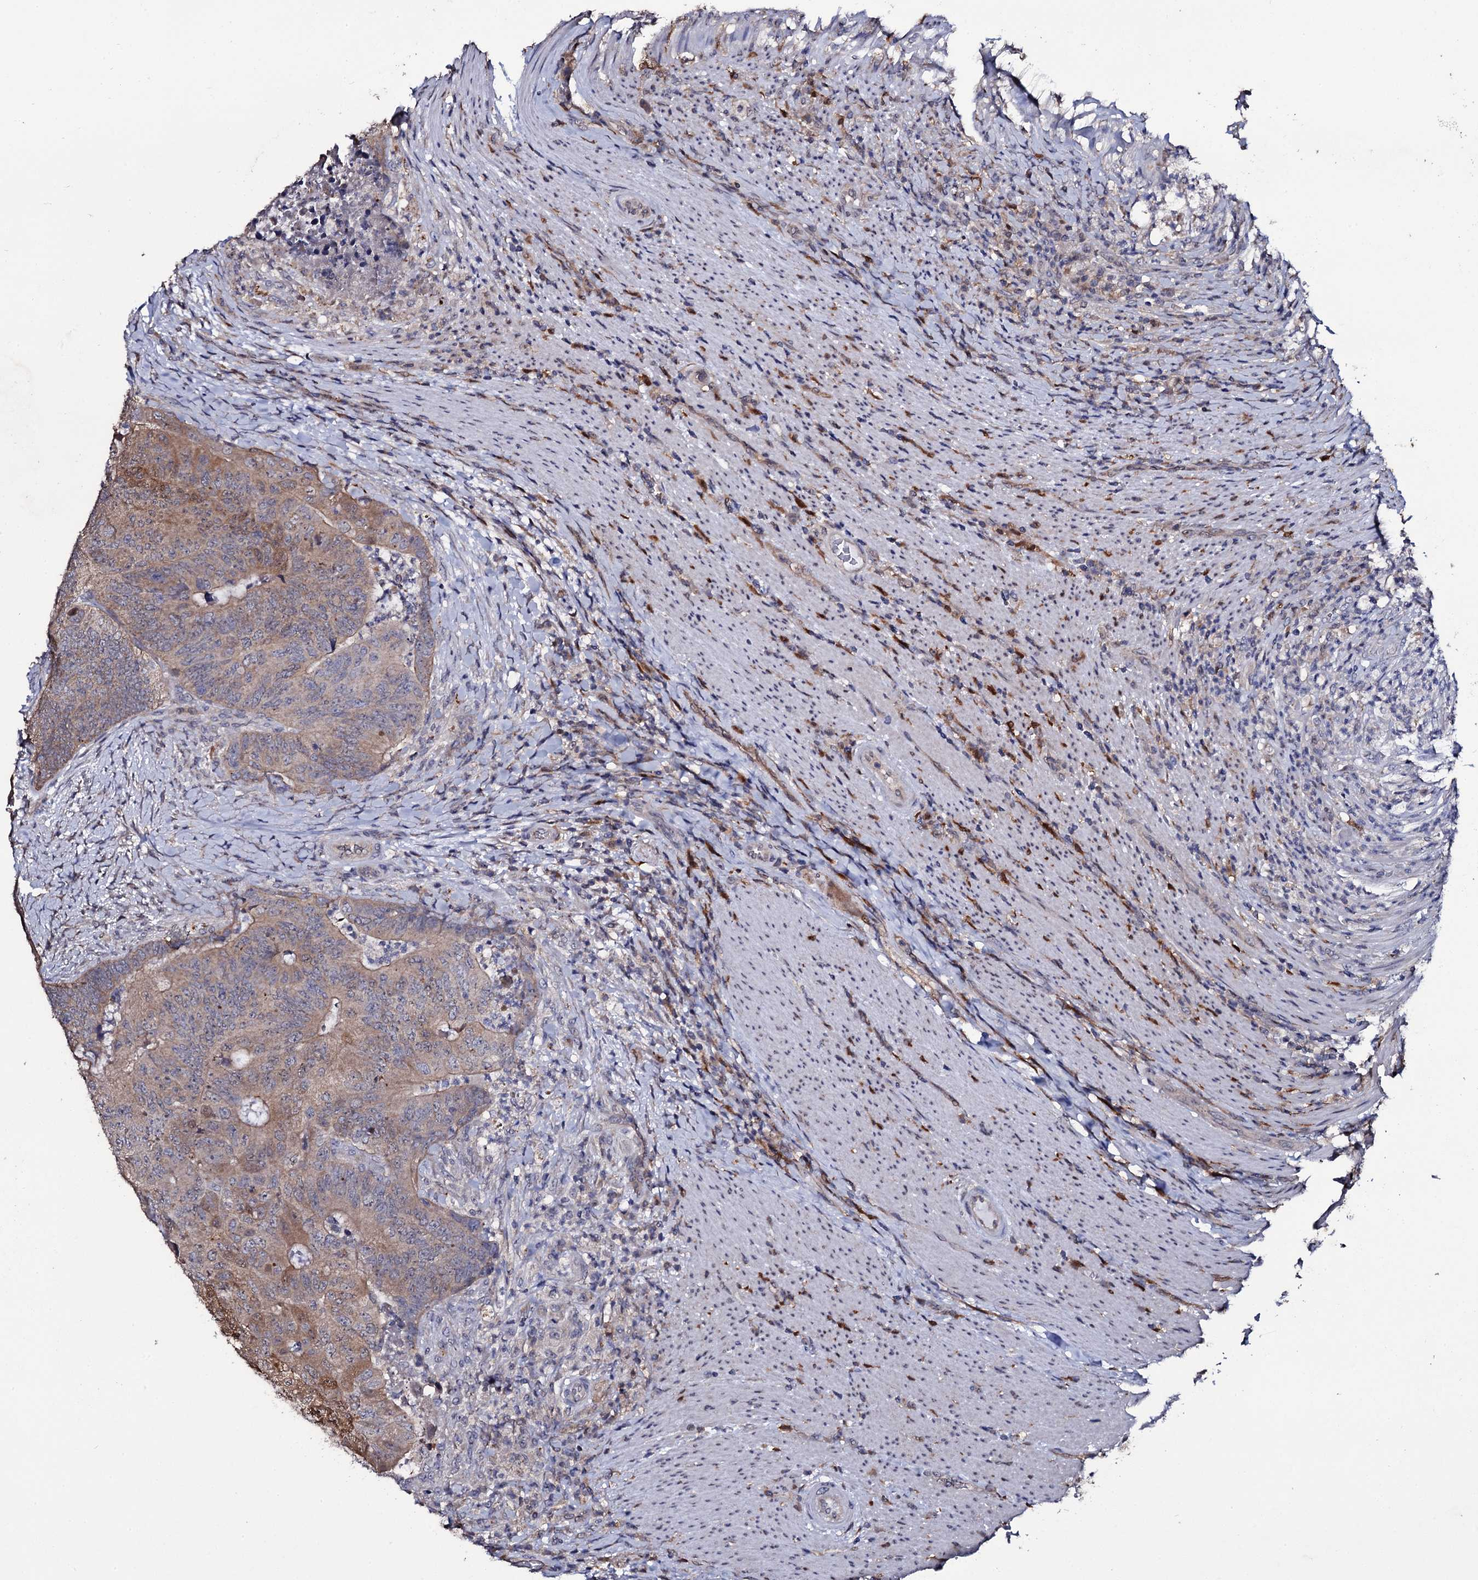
{"staining": {"intensity": "moderate", "quantity": ">75%", "location": "cytoplasmic/membranous"}, "tissue": "colorectal cancer", "cell_type": "Tumor cells", "image_type": "cancer", "snomed": [{"axis": "morphology", "description": "Adenocarcinoma, NOS"}, {"axis": "topography", "description": "Colon"}], "caption": "Moderate cytoplasmic/membranous protein staining is identified in approximately >75% of tumor cells in colorectal cancer (adenocarcinoma).", "gene": "CRYL1", "patient": {"sex": "female", "age": 67}}